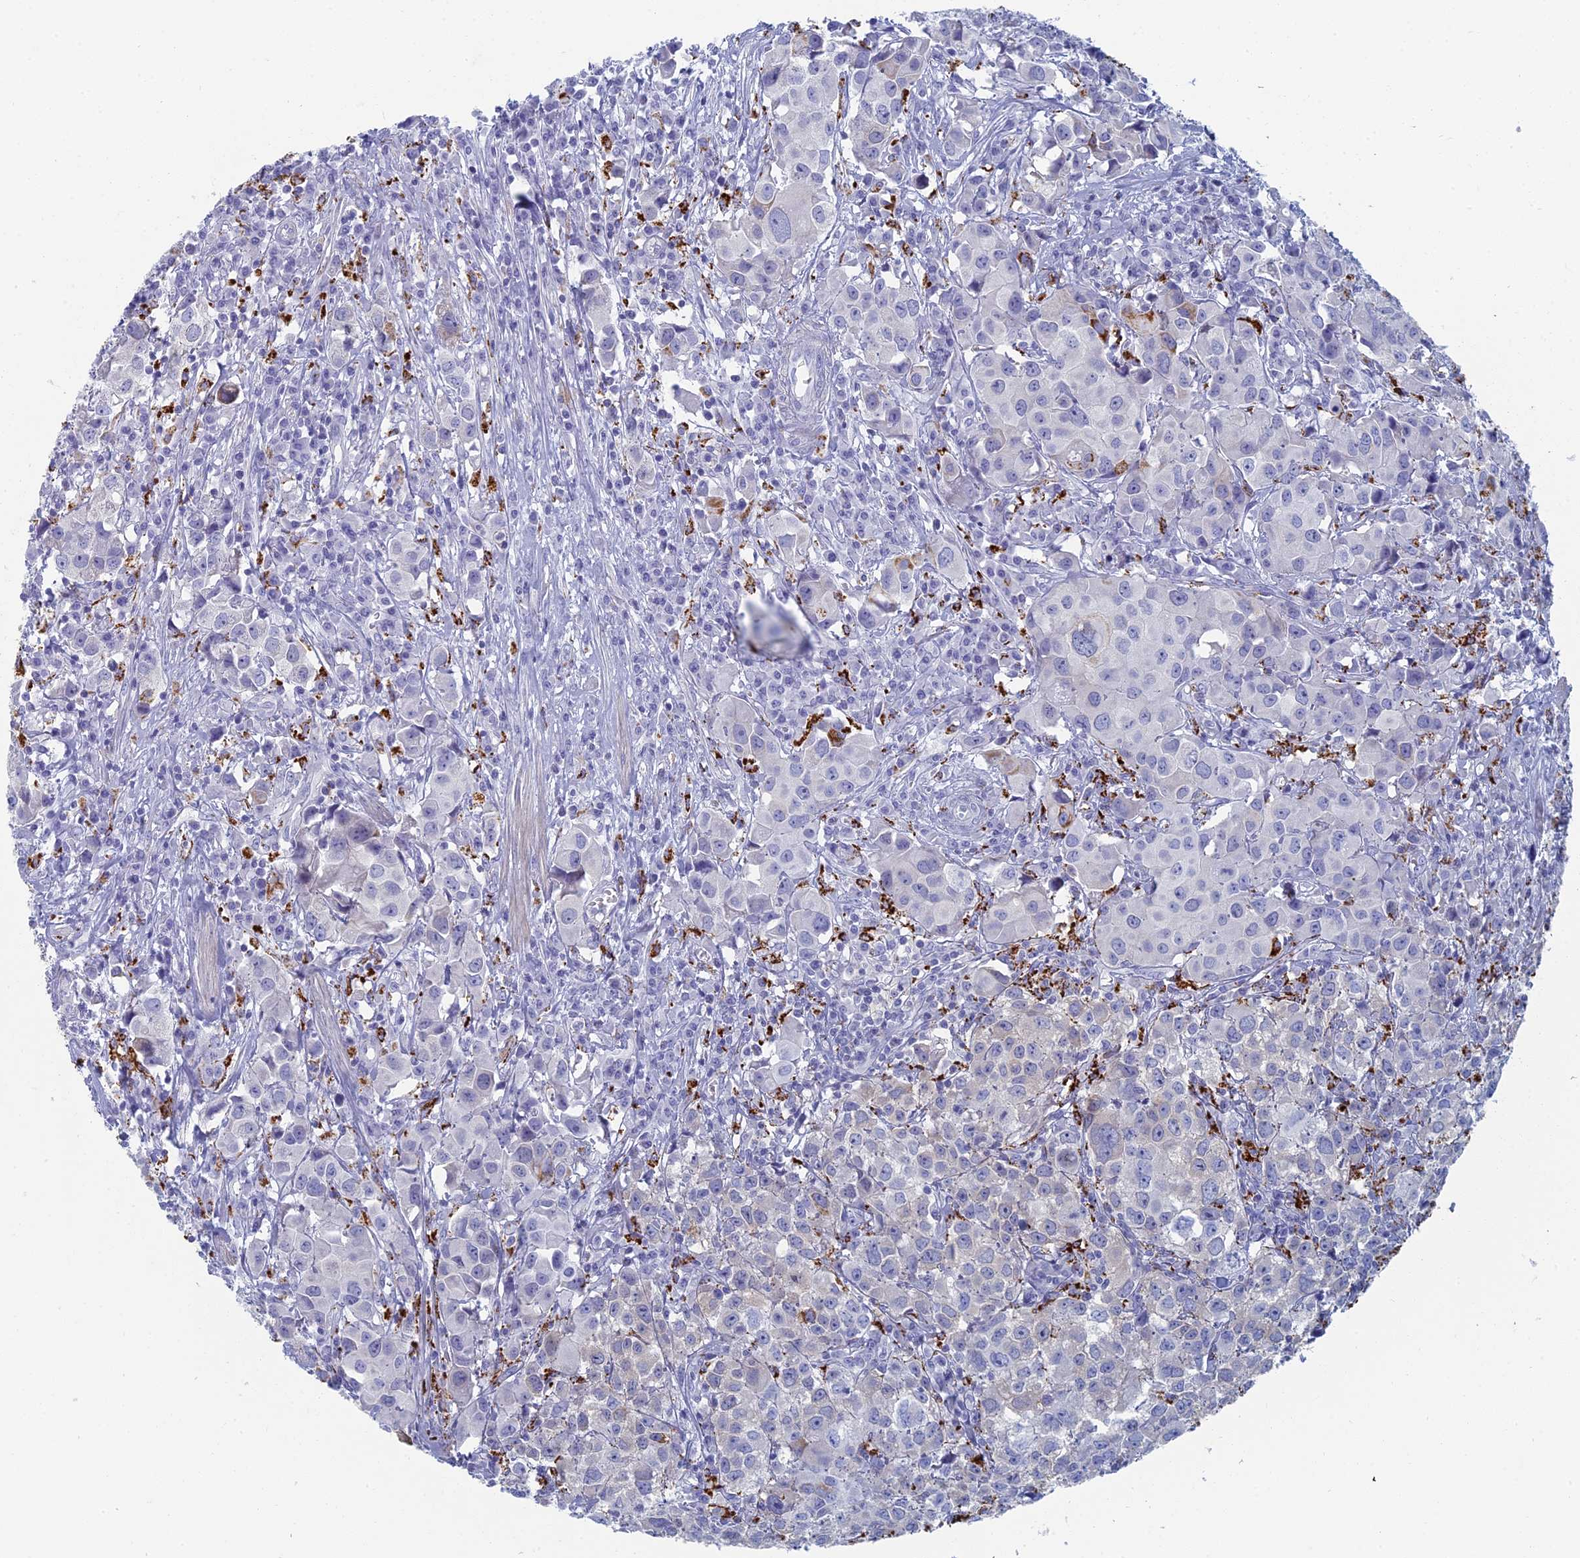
{"staining": {"intensity": "strong", "quantity": "<25%", "location": "cytoplasmic/membranous"}, "tissue": "urothelial cancer", "cell_type": "Tumor cells", "image_type": "cancer", "snomed": [{"axis": "morphology", "description": "Urothelial carcinoma, High grade"}, {"axis": "topography", "description": "Urinary bladder"}], "caption": "Immunohistochemistry (DAB (3,3'-diaminobenzidine)) staining of human urothelial carcinoma (high-grade) shows strong cytoplasmic/membranous protein positivity in approximately <25% of tumor cells. (DAB (3,3'-diaminobenzidine) IHC, brown staining for protein, blue staining for nuclei).", "gene": "ALMS1", "patient": {"sex": "female", "age": 75}}